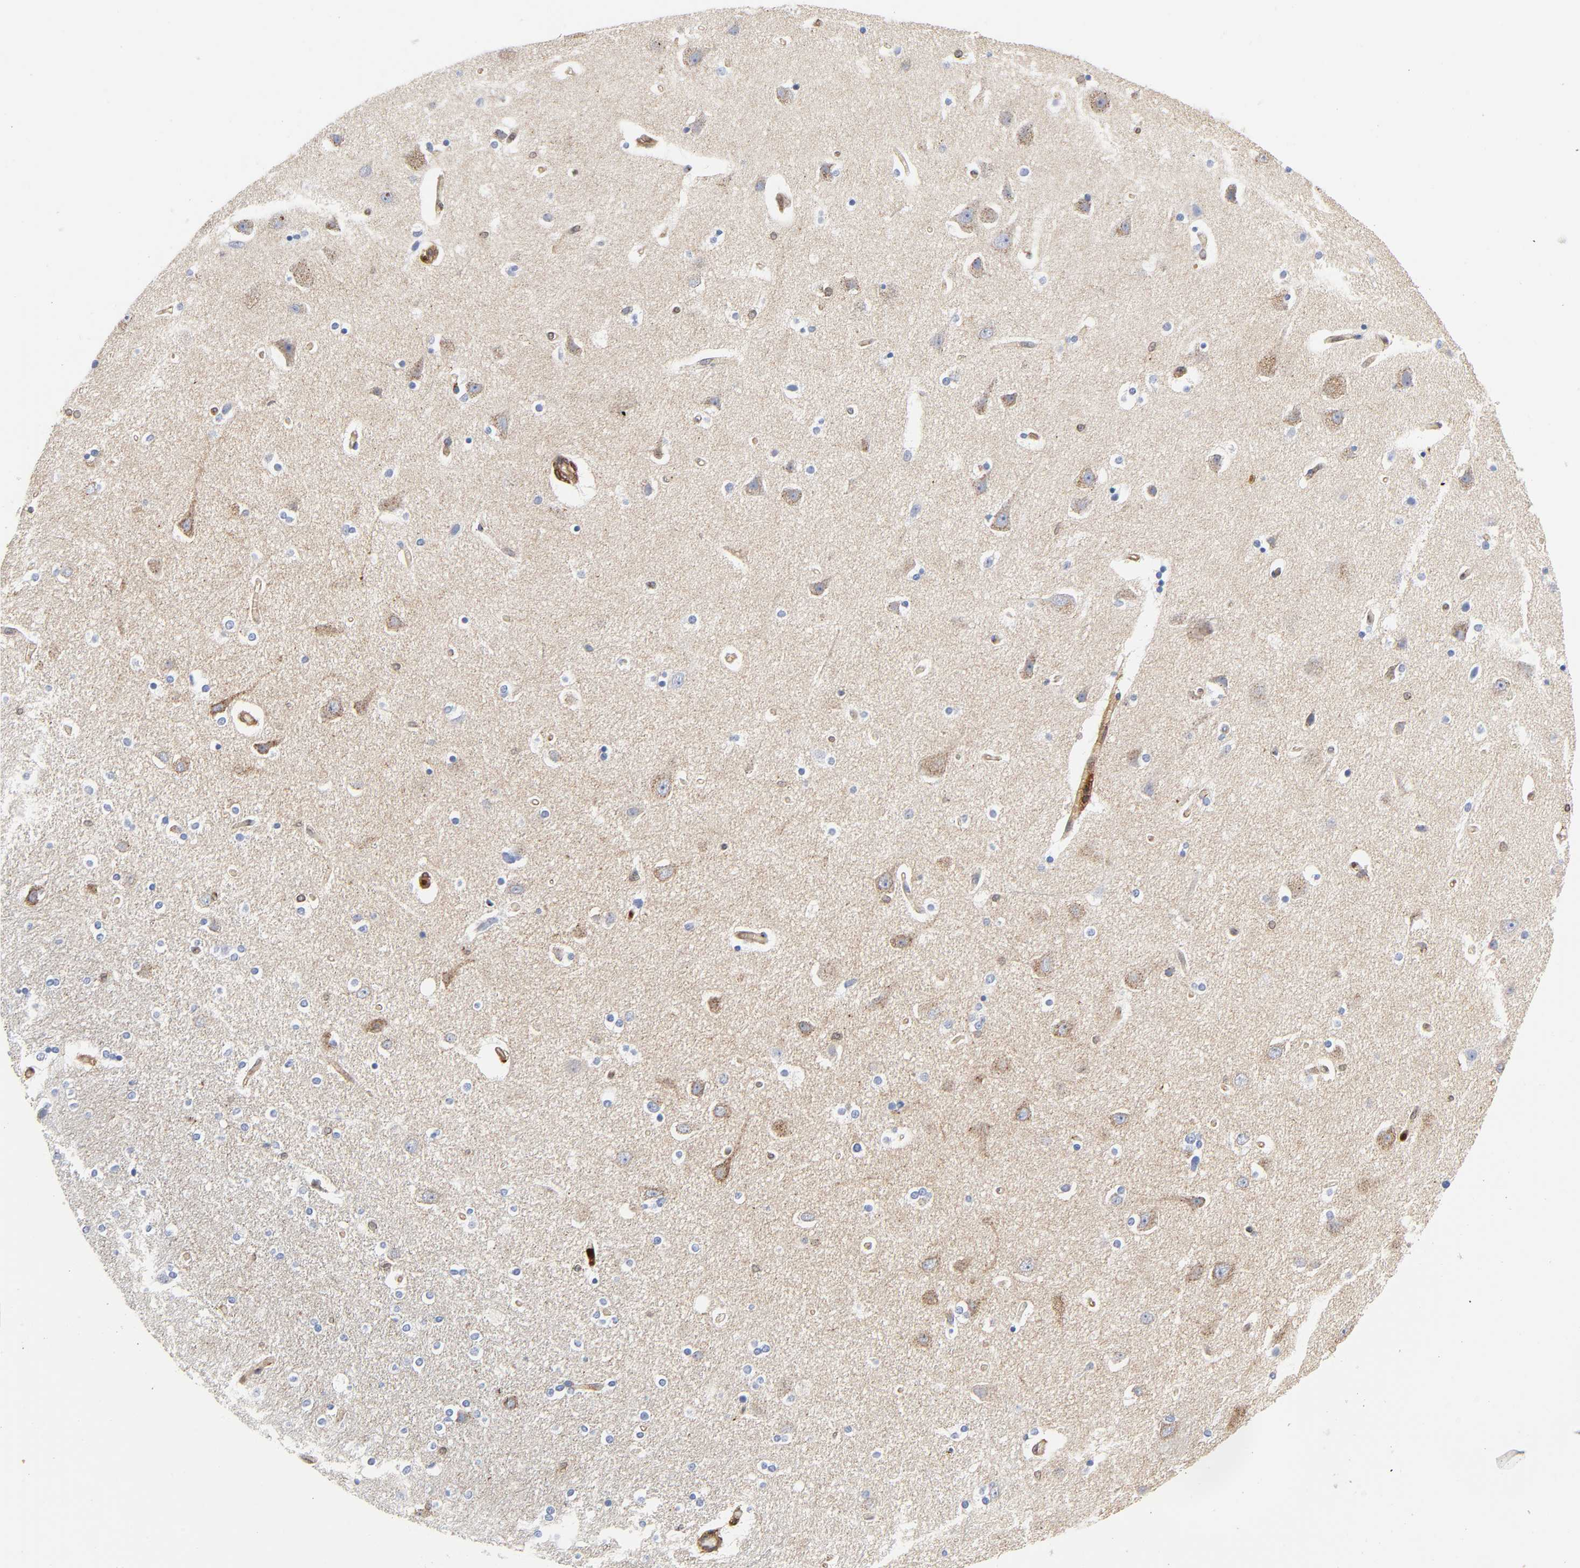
{"staining": {"intensity": "moderate", "quantity": "<25%", "location": "cytoplasmic/membranous"}, "tissue": "caudate", "cell_type": "Glial cells", "image_type": "normal", "snomed": [{"axis": "morphology", "description": "Normal tissue, NOS"}, {"axis": "topography", "description": "Lateral ventricle wall"}], "caption": "An image of human caudate stained for a protein exhibits moderate cytoplasmic/membranous brown staining in glial cells. The protein of interest is shown in brown color, while the nuclei are stained blue.", "gene": "ANXA11", "patient": {"sex": "female", "age": 54}}